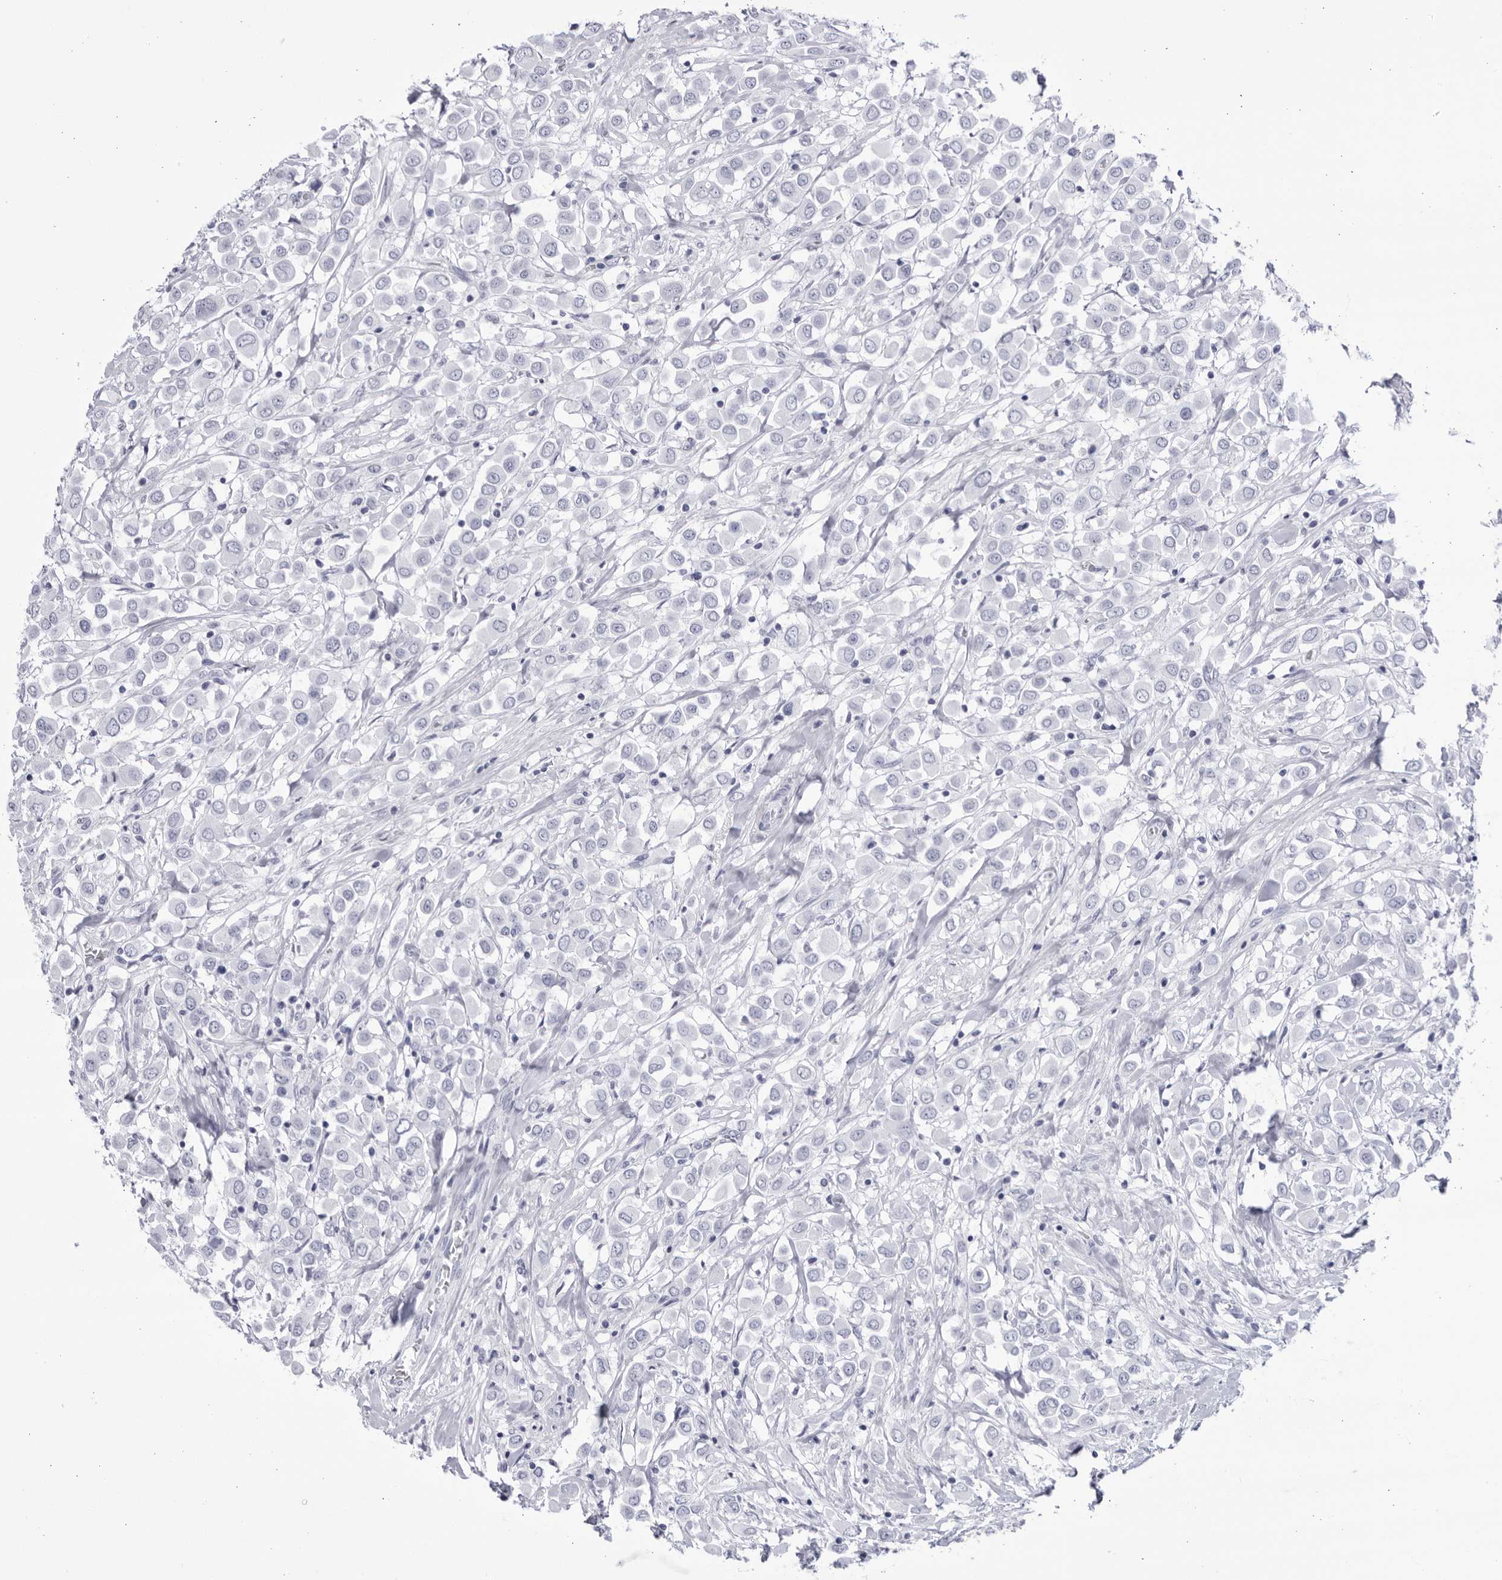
{"staining": {"intensity": "negative", "quantity": "none", "location": "none"}, "tissue": "breast cancer", "cell_type": "Tumor cells", "image_type": "cancer", "snomed": [{"axis": "morphology", "description": "Duct carcinoma"}, {"axis": "topography", "description": "Breast"}], "caption": "Immunohistochemistry (IHC) of breast cancer (intraductal carcinoma) displays no staining in tumor cells.", "gene": "CCDC181", "patient": {"sex": "female", "age": 61}}